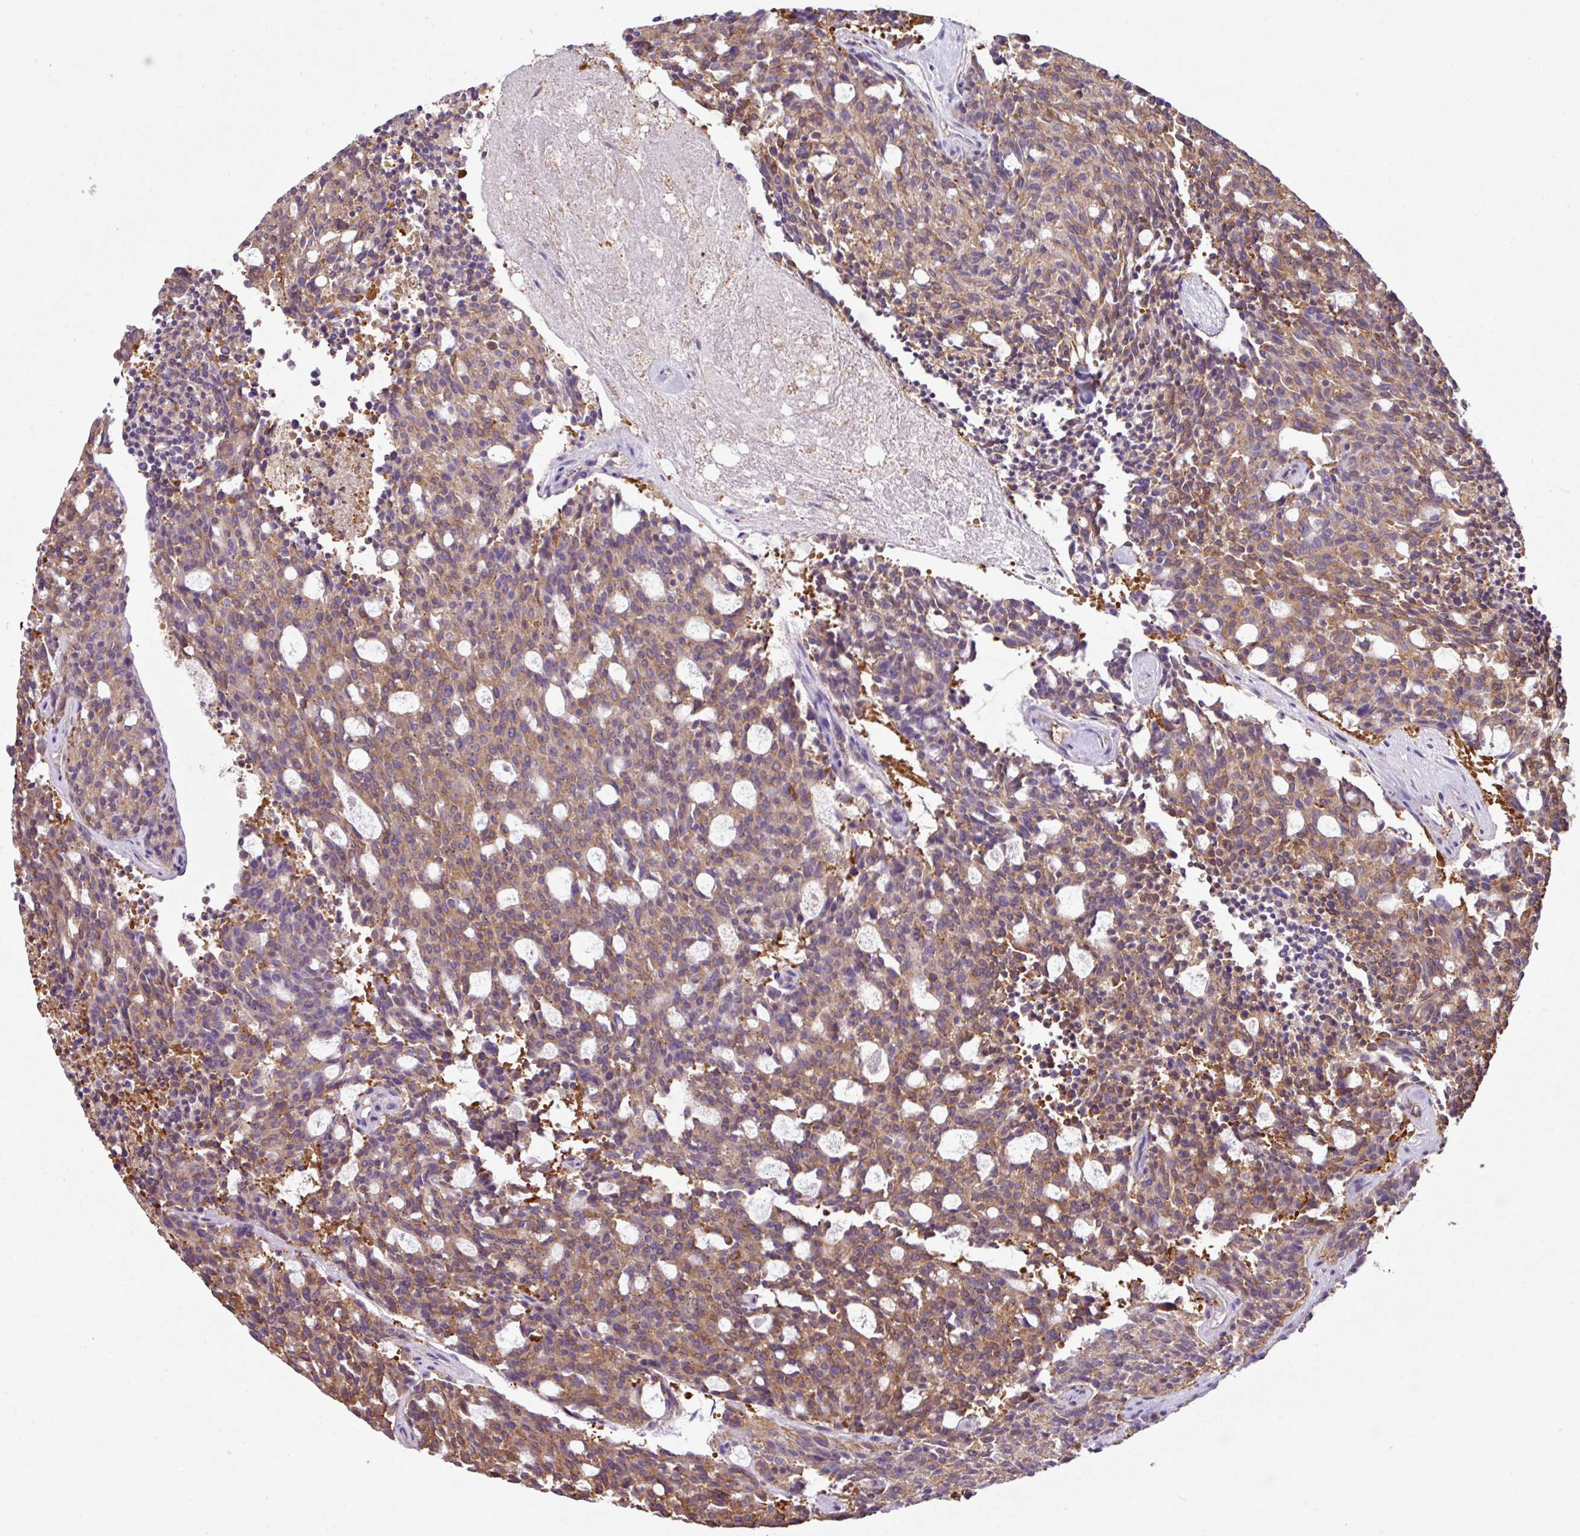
{"staining": {"intensity": "moderate", "quantity": ">75%", "location": "cytoplasmic/membranous"}, "tissue": "carcinoid", "cell_type": "Tumor cells", "image_type": "cancer", "snomed": [{"axis": "morphology", "description": "Carcinoid, malignant, NOS"}, {"axis": "topography", "description": "Pancreas"}], "caption": "Protein staining of malignant carcinoid tissue reveals moderate cytoplasmic/membranous expression in about >75% of tumor cells.", "gene": "XNDC1N", "patient": {"sex": "female", "age": 54}}